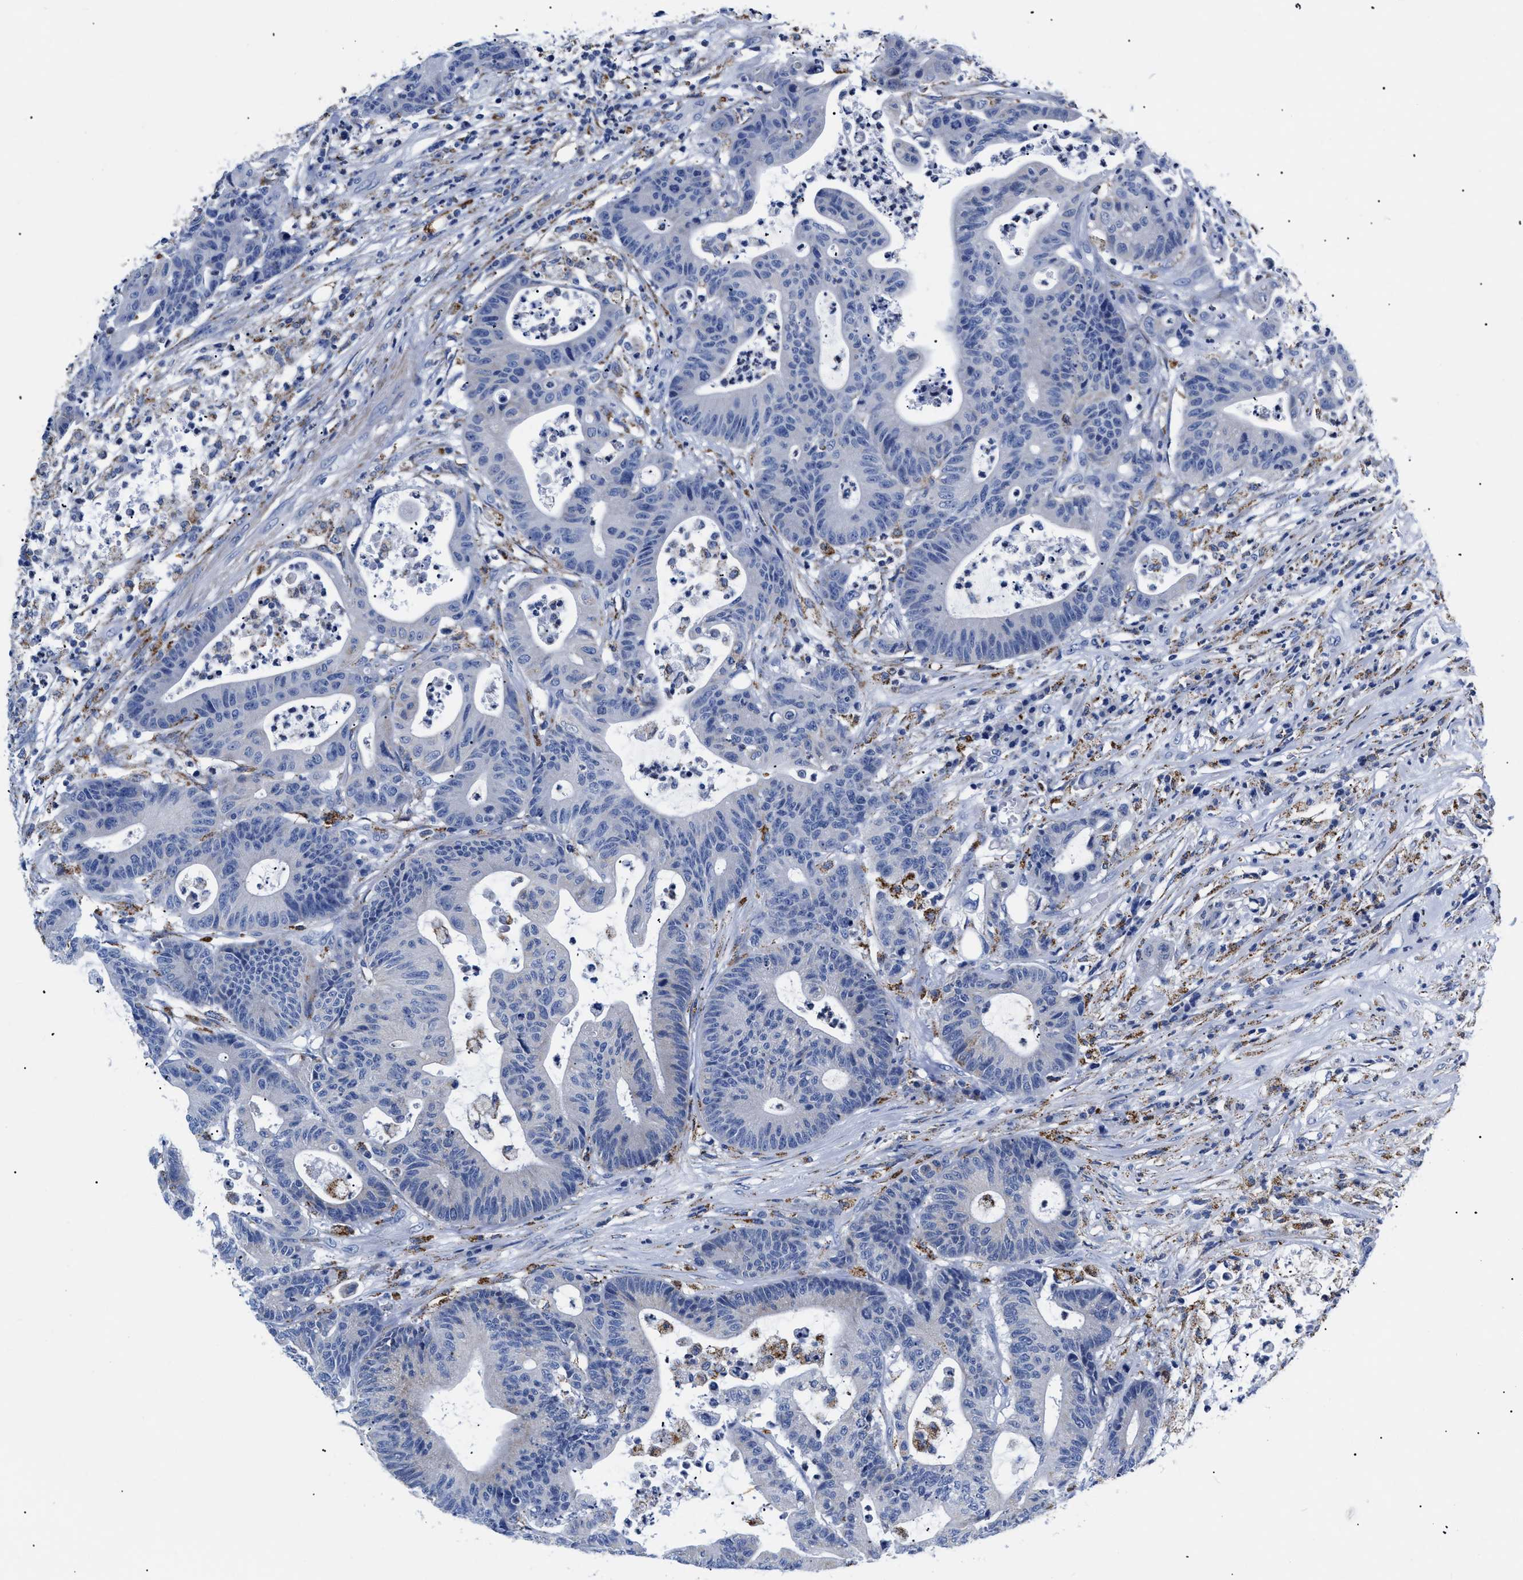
{"staining": {"intensity": "negative", "quantity": "none", "location": "none"}, "tissue": "colorectal cancer", "cell_type": "Tumor cells", "image_type": "cancer", "snomed": [{"axis": "morphology", "description": "Adenocarcinoma, NOS"}, {"axis": "topography", "description": "Colon"}], "caption": "Tumor cells are negative for protein expression in human adenocarcinoma (colorectal). (IHC, brightfield microscopy, high magnification).", "gene": "GPR149", "patient": {"sex": "female", "age": 84}}